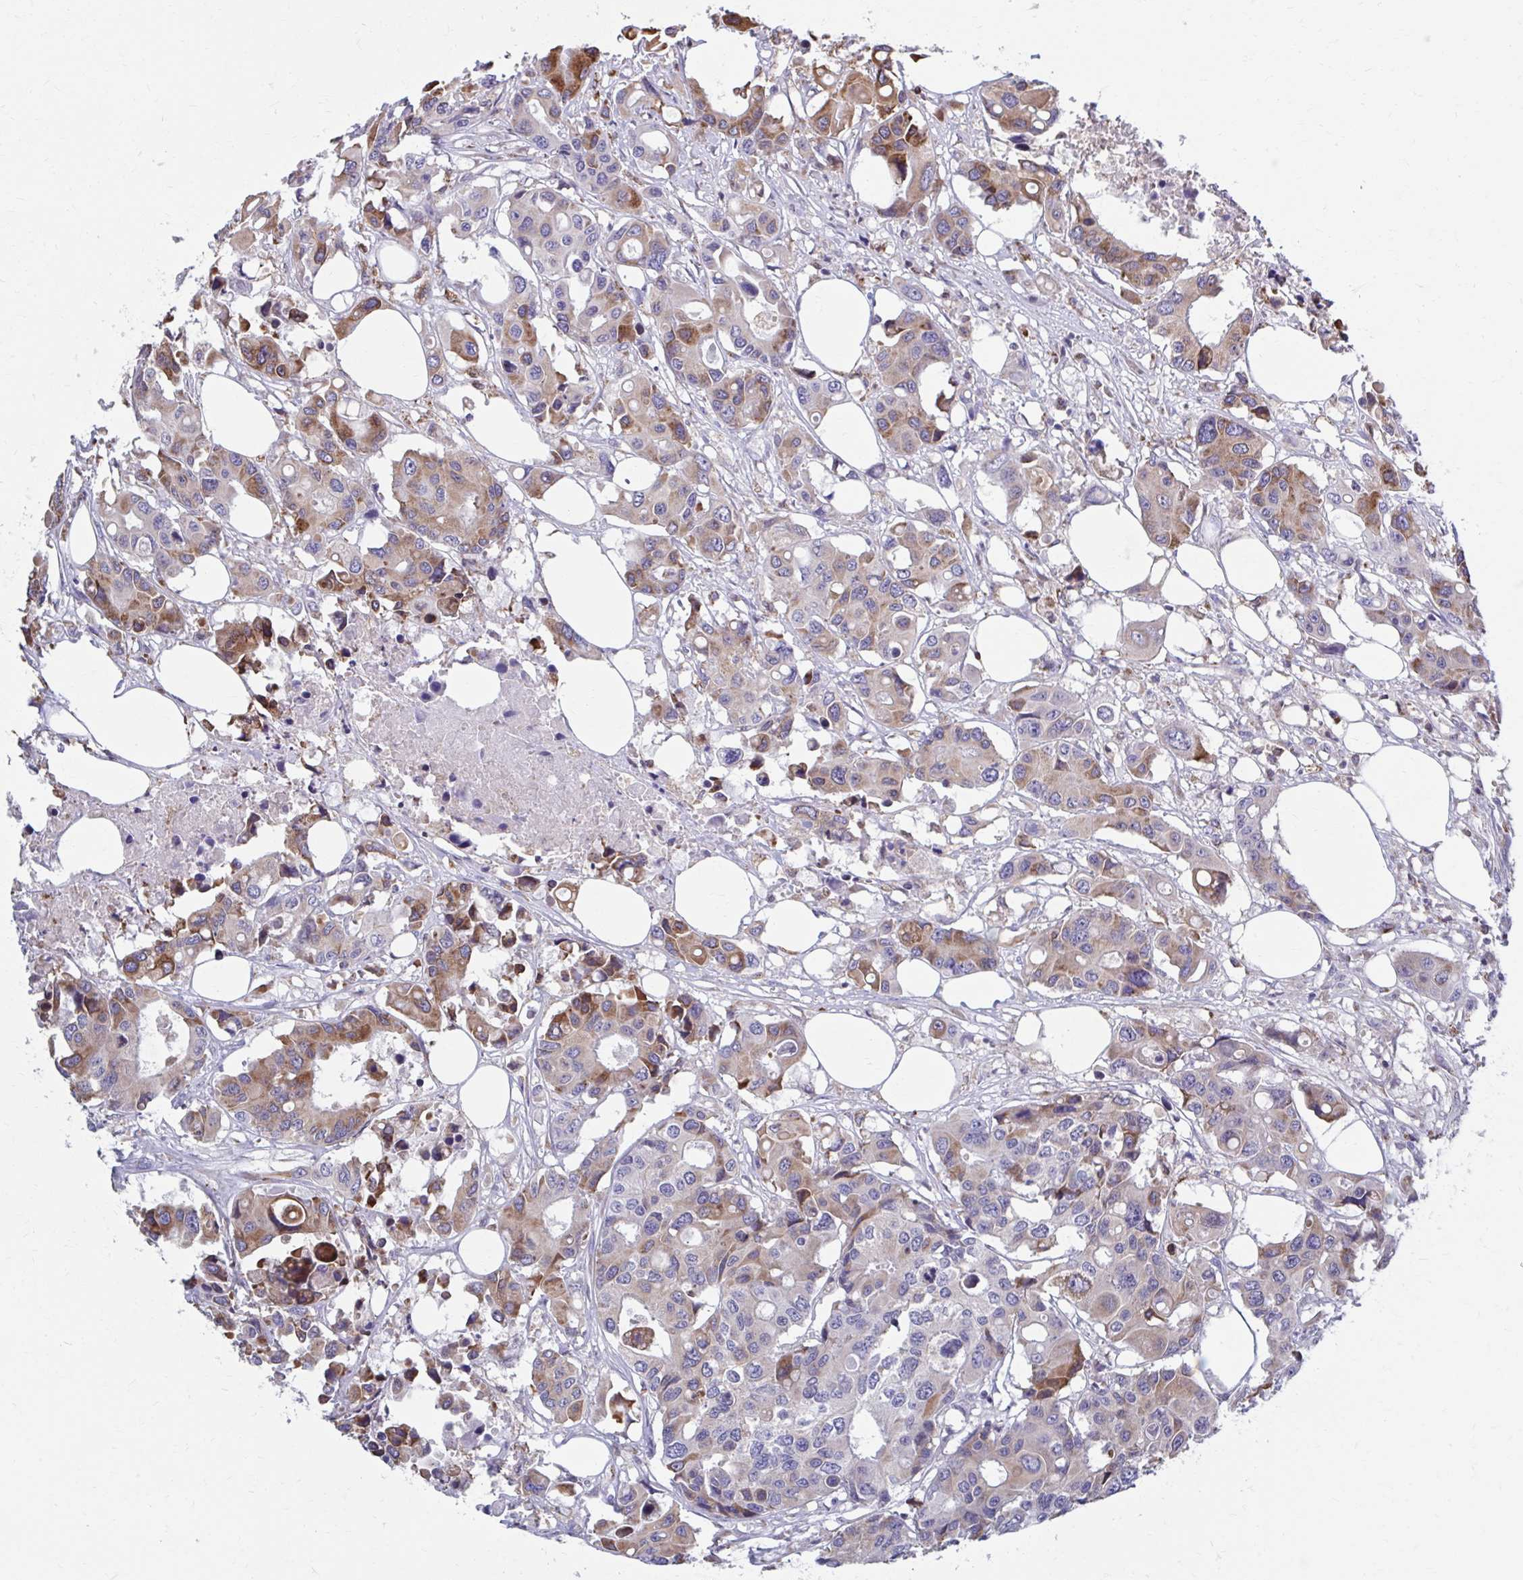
{"staining": {"intensity": "moderate", "quantity": ">75%", "location": "cytoplasmic/membranous"}, "tissue": "colorectal cancer", "cell_type": "Tumor cells", "image_type": "cancer", "snomed": [{"axis": "morphology", "description": "Adenocarcinoma, NOS"}, {"axis": "topography", "description": "Colon"}], "caption": "IHC staining of colorectal cancer (adenocarcinoma), which displays medium levels of moderate cytoplasmic/membranous positivity in about >75% of tumor cells indicating moderate cytoplasmic/membranous protein expression. The staining was performed using DAB (brown) for protein detection and nuclei were counterstained in hematoxylin (blue).", "gene": "FKBP2", "patient": {"sex": "male", "age": 77}}